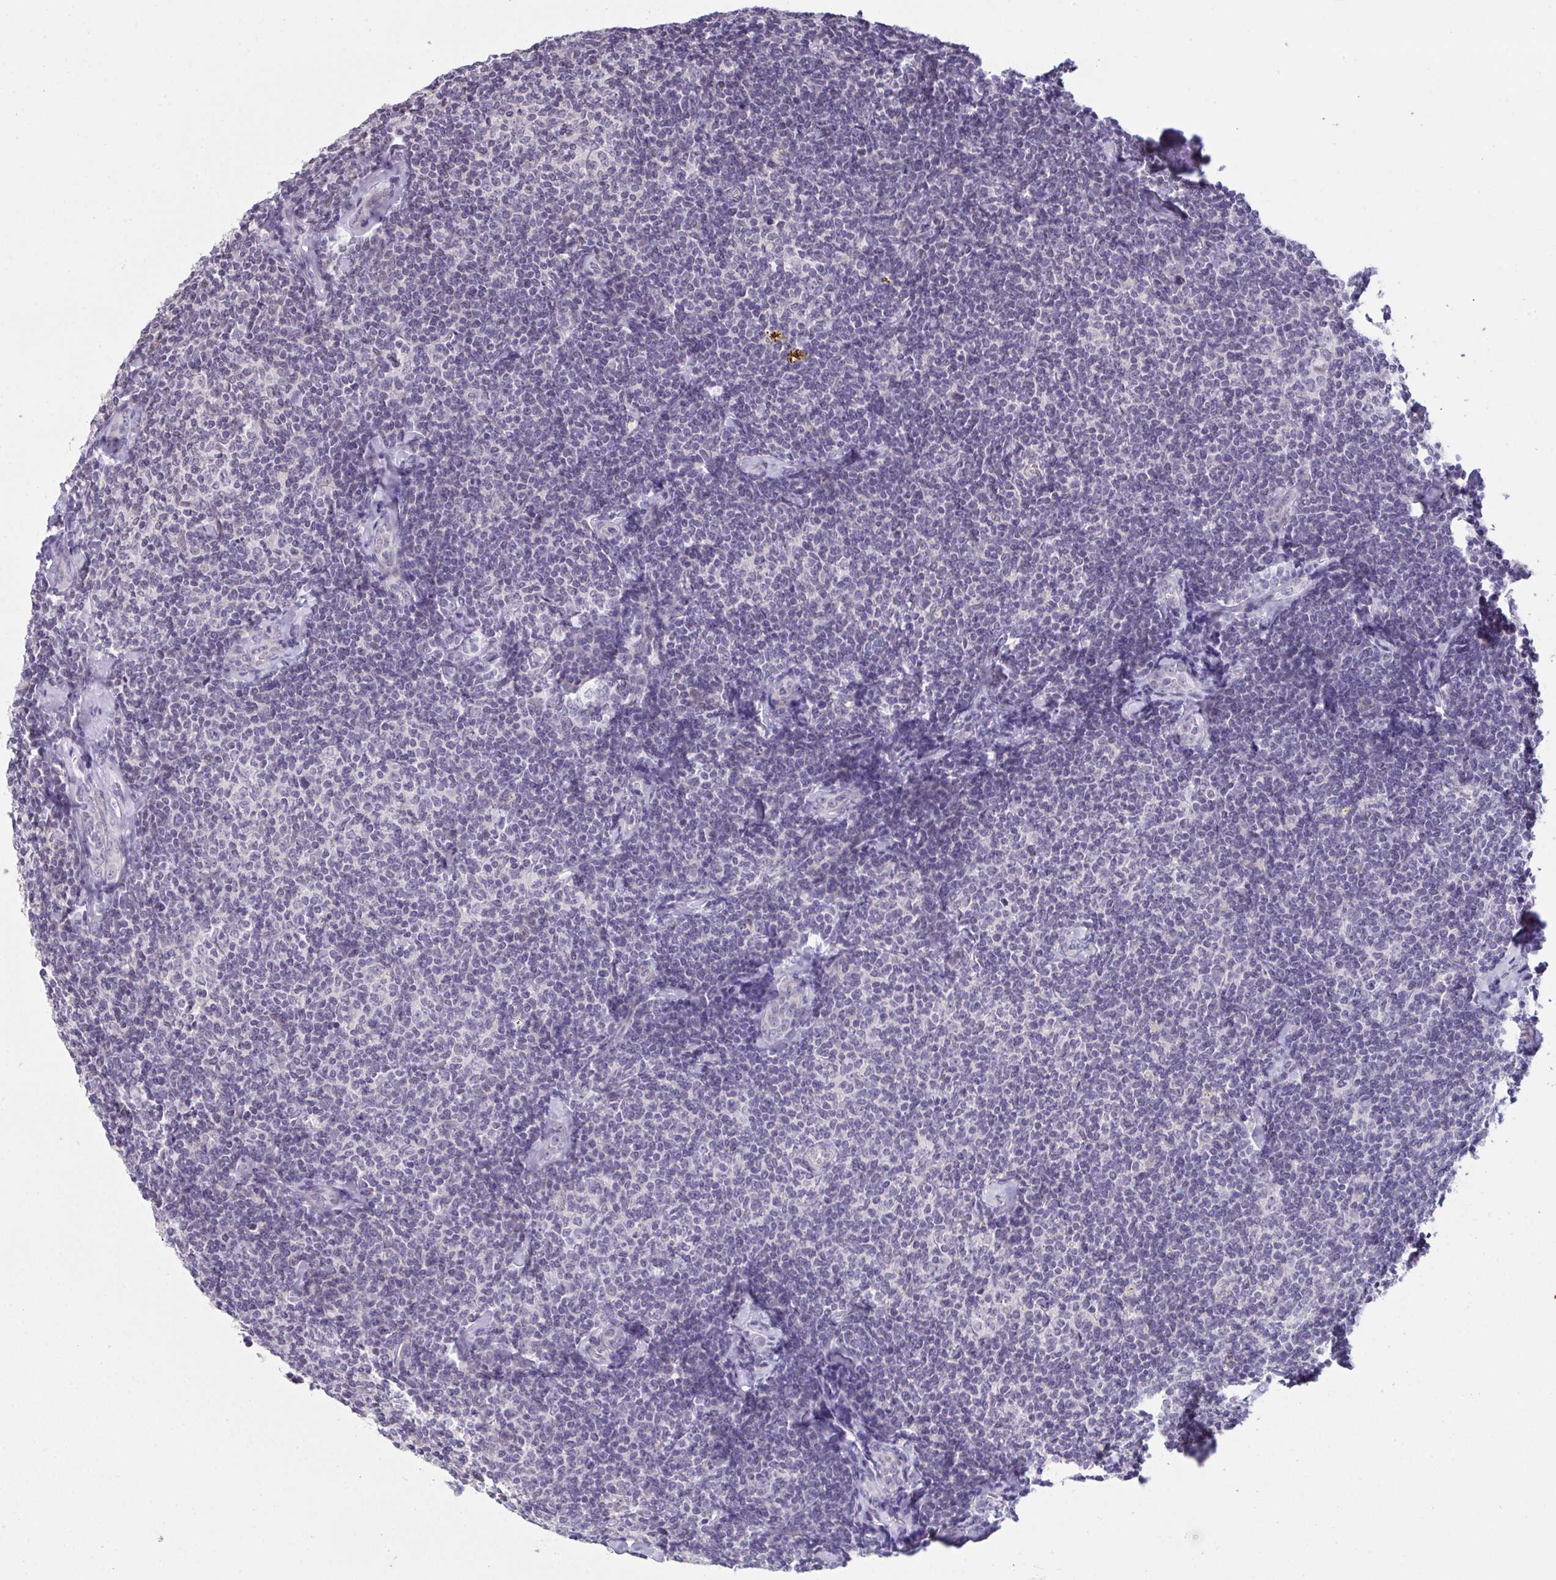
{"staining": {"intensity": "negative", "quantity": "none", "location": "none"}, "tissue": "lymphoma", "cell_type": "Tumor cells", "image_type": "cancer", "snomed": [{"axis": "morphology", "description": "Malignant lymphoma, non-Hodgkin's type, Low grade"}, {"axis": "topography", "description": "Lymph node"}], "caption": "Immunohistochemistry (IHC) histopathology image of neoplastic tissue: low-grade malignant lymphoma, non-Hodgkin's type stained with DAB demonstrates no significant protein staining in tumor cells.", "gene": "ATP6V0D2", "patient": {"sex": "female", "age": 56}}